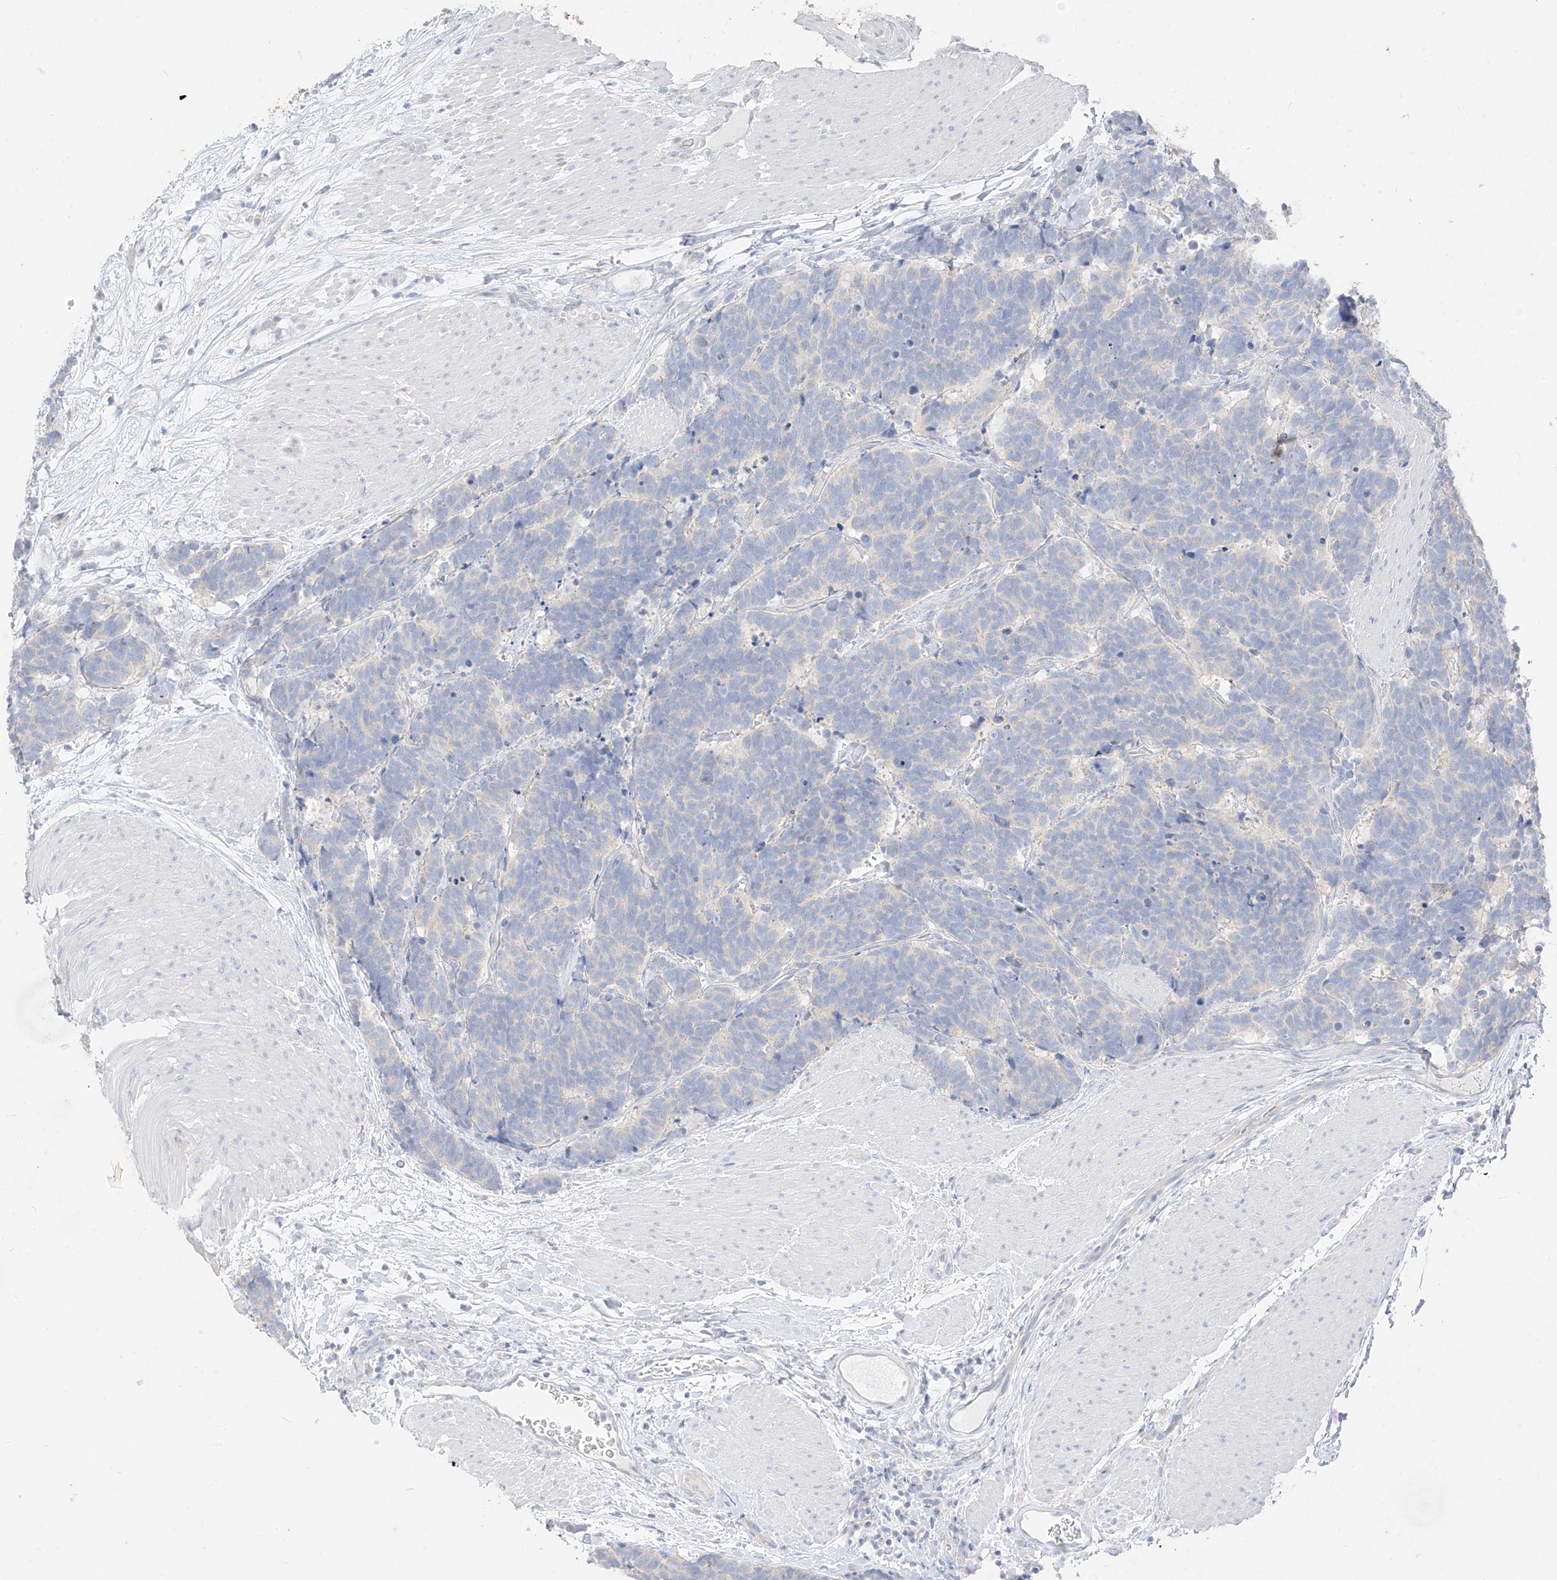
{"staining": {"intensity": "negative", "quantity": "none", "location": "none"}, "tissue": "carcinoid", "cell_type": "Tumor cells", "image_type": "cancer", "snomed": [{"axis": "morphology", "description": "Carcinoma, NOS"}, {"axis": "morphology", "description": "Carcinoid, malignant, NOS"}, {"axis": "topography", "description": "Urinary bladder"}], "caption": "Carcinoid stained for a protein using immunohistochemistry (IHC) demonstrates no staining tumor cells.", "gene": "ZZEF1", "patient": {"sex": "male", "age": 57}}